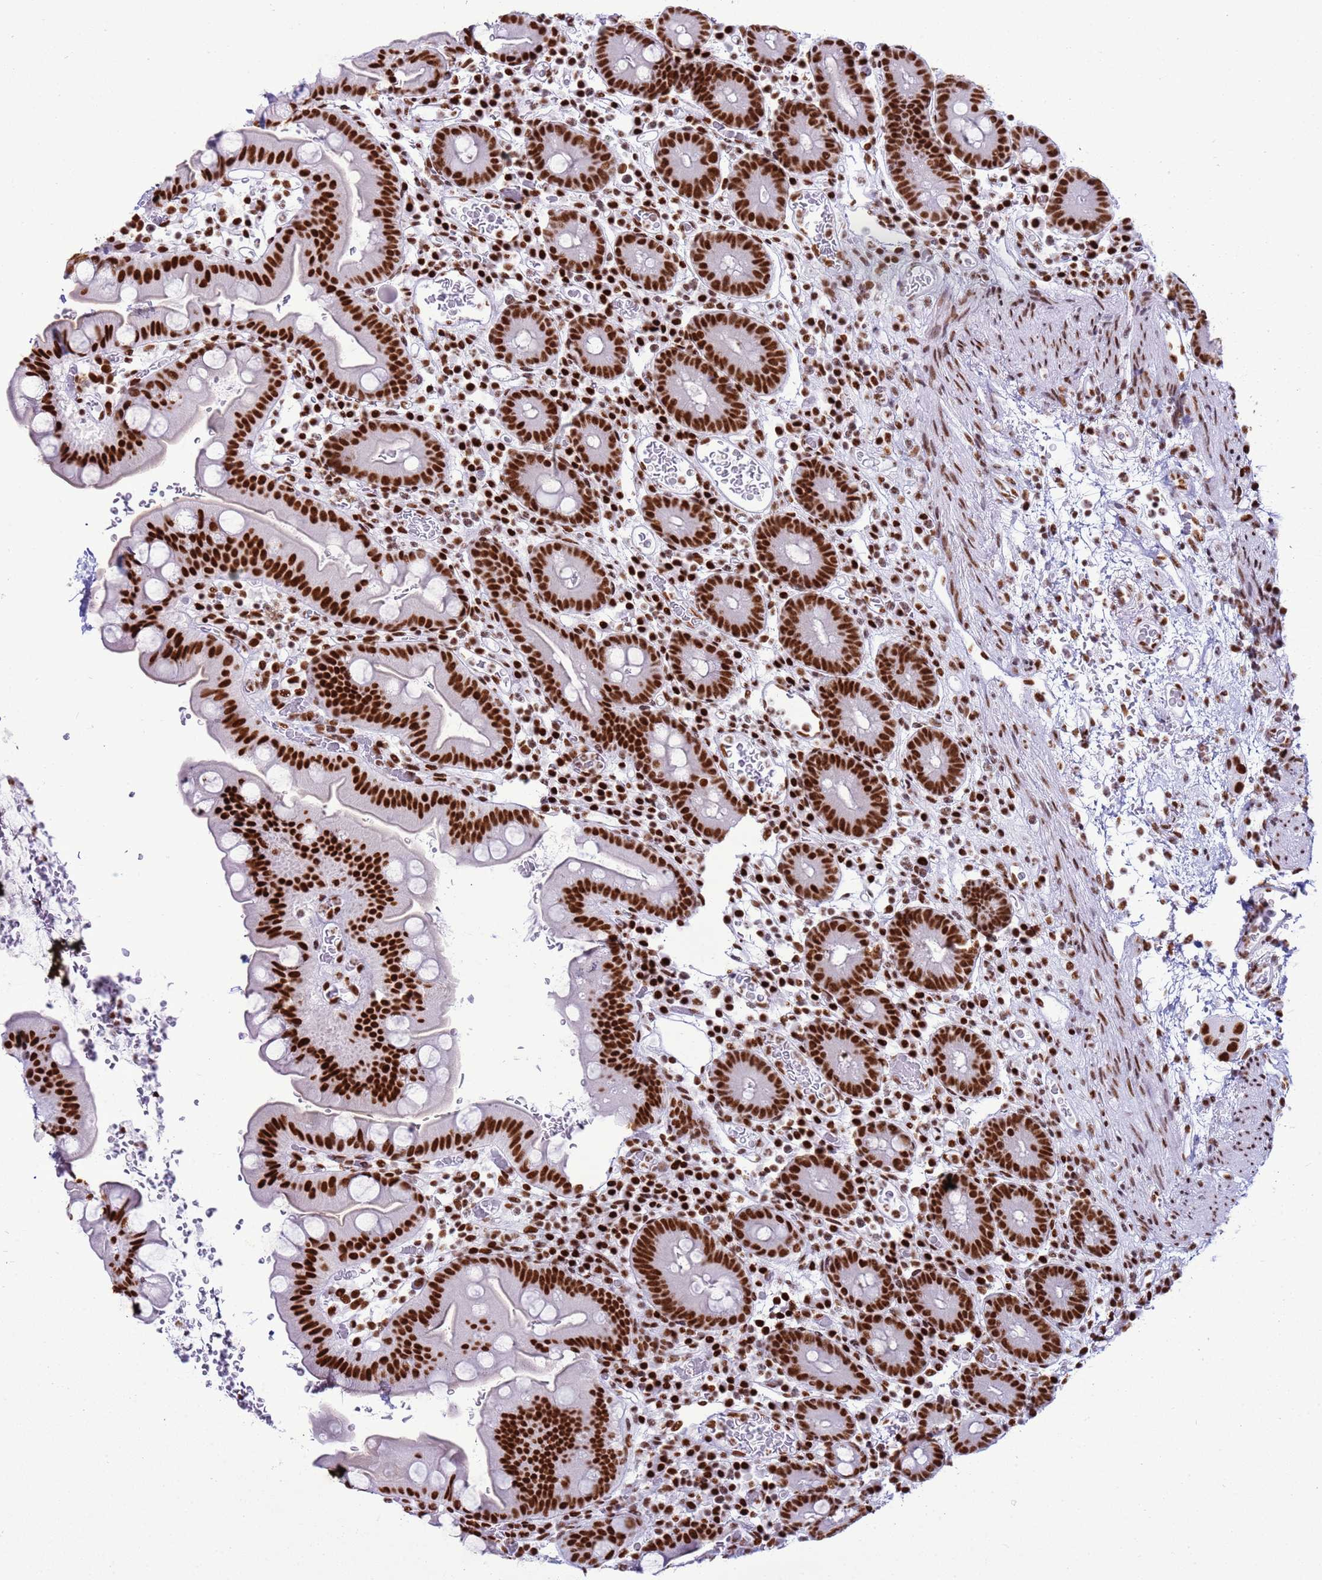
{"staining": {"intensity": "strong", "quantity": ">75%", "location": "nuclear"}, "tissue": "small intestine", "cell_type": "Glandular cells", "image_type": "normal", "snomed": [{"axis": "morphology", "description": "Normal tissue, NOS"}, {"axis": "topography", "description": "Stomach, upper"}, {"axis": "topography", "description": "Stomach, lower"}, {"axis": "topography", "description": "Small intestine"}], "caption": "This is a photomicrograph of immunohistochemistry staining of normal small intestine, which shows strong positivity in the nuclear of glandular cells.", "gene": "RALY", "patient": {"sex": "male", "age": 68}}